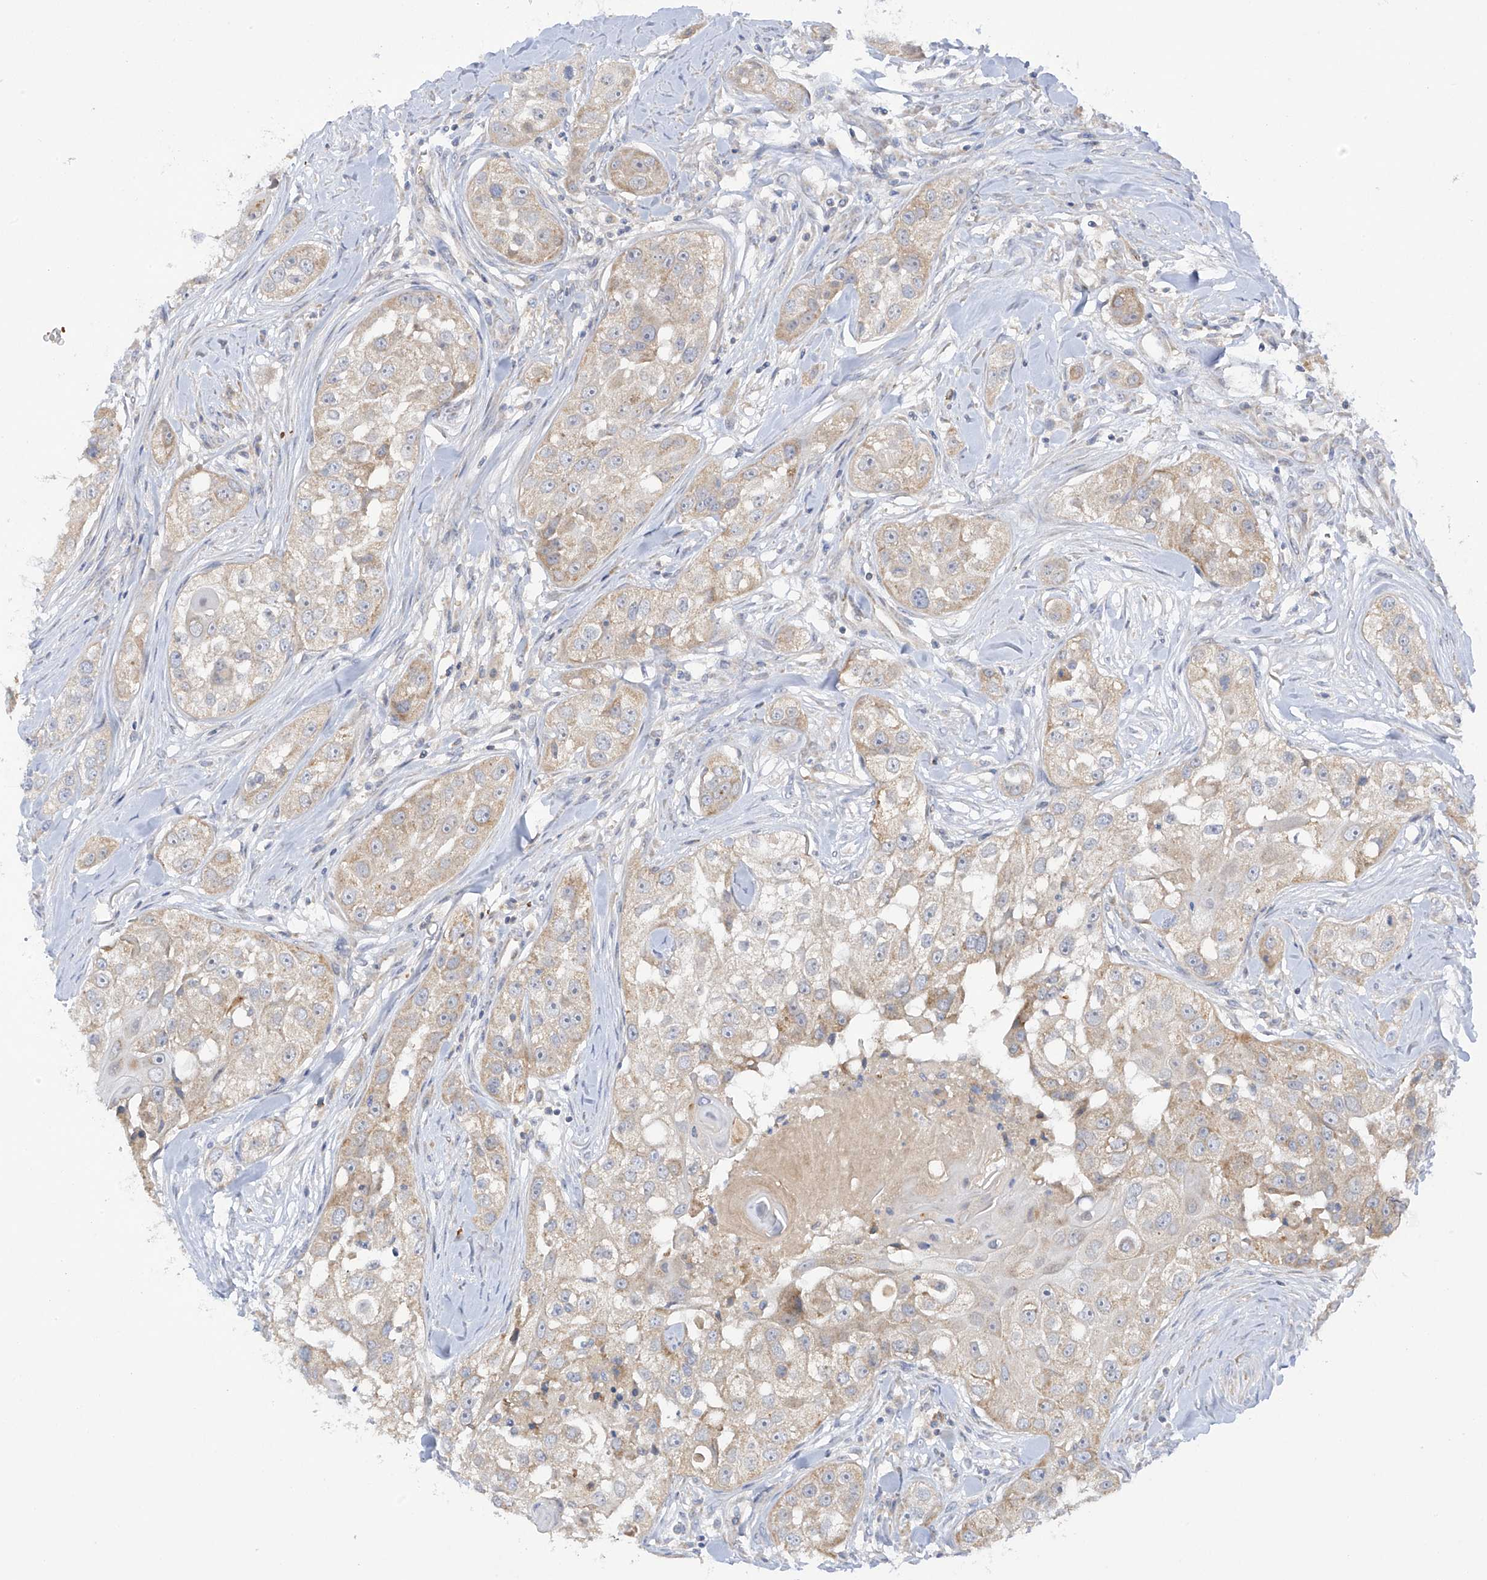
{"staining": {"intensity": "weak", "quantity": "25%-75%", "location": "cytoplasmic/membranous"}, "tissue": "head and neck cancer", "cell_type": "Tumor cells", "image_type": "cancer", "snomed": [{"axis": "morphology", "description": "Normal tissue, NOS"}, {"axis": "morphology", "description": "Squamous cell carcinoma, NOS"}, {"axis": "topography", "description": "Skeletal muscle"}, {"axis": "topography", "description": "Head-Neck"}], "caption": "Weak cytoplasmic/membranous staining for a protein is seen in approximately 25%-75% of tumor cells of head and neck cancer using IHC.", "gene": "METTL18", "patient": {"sex": "male", "age": 51}}